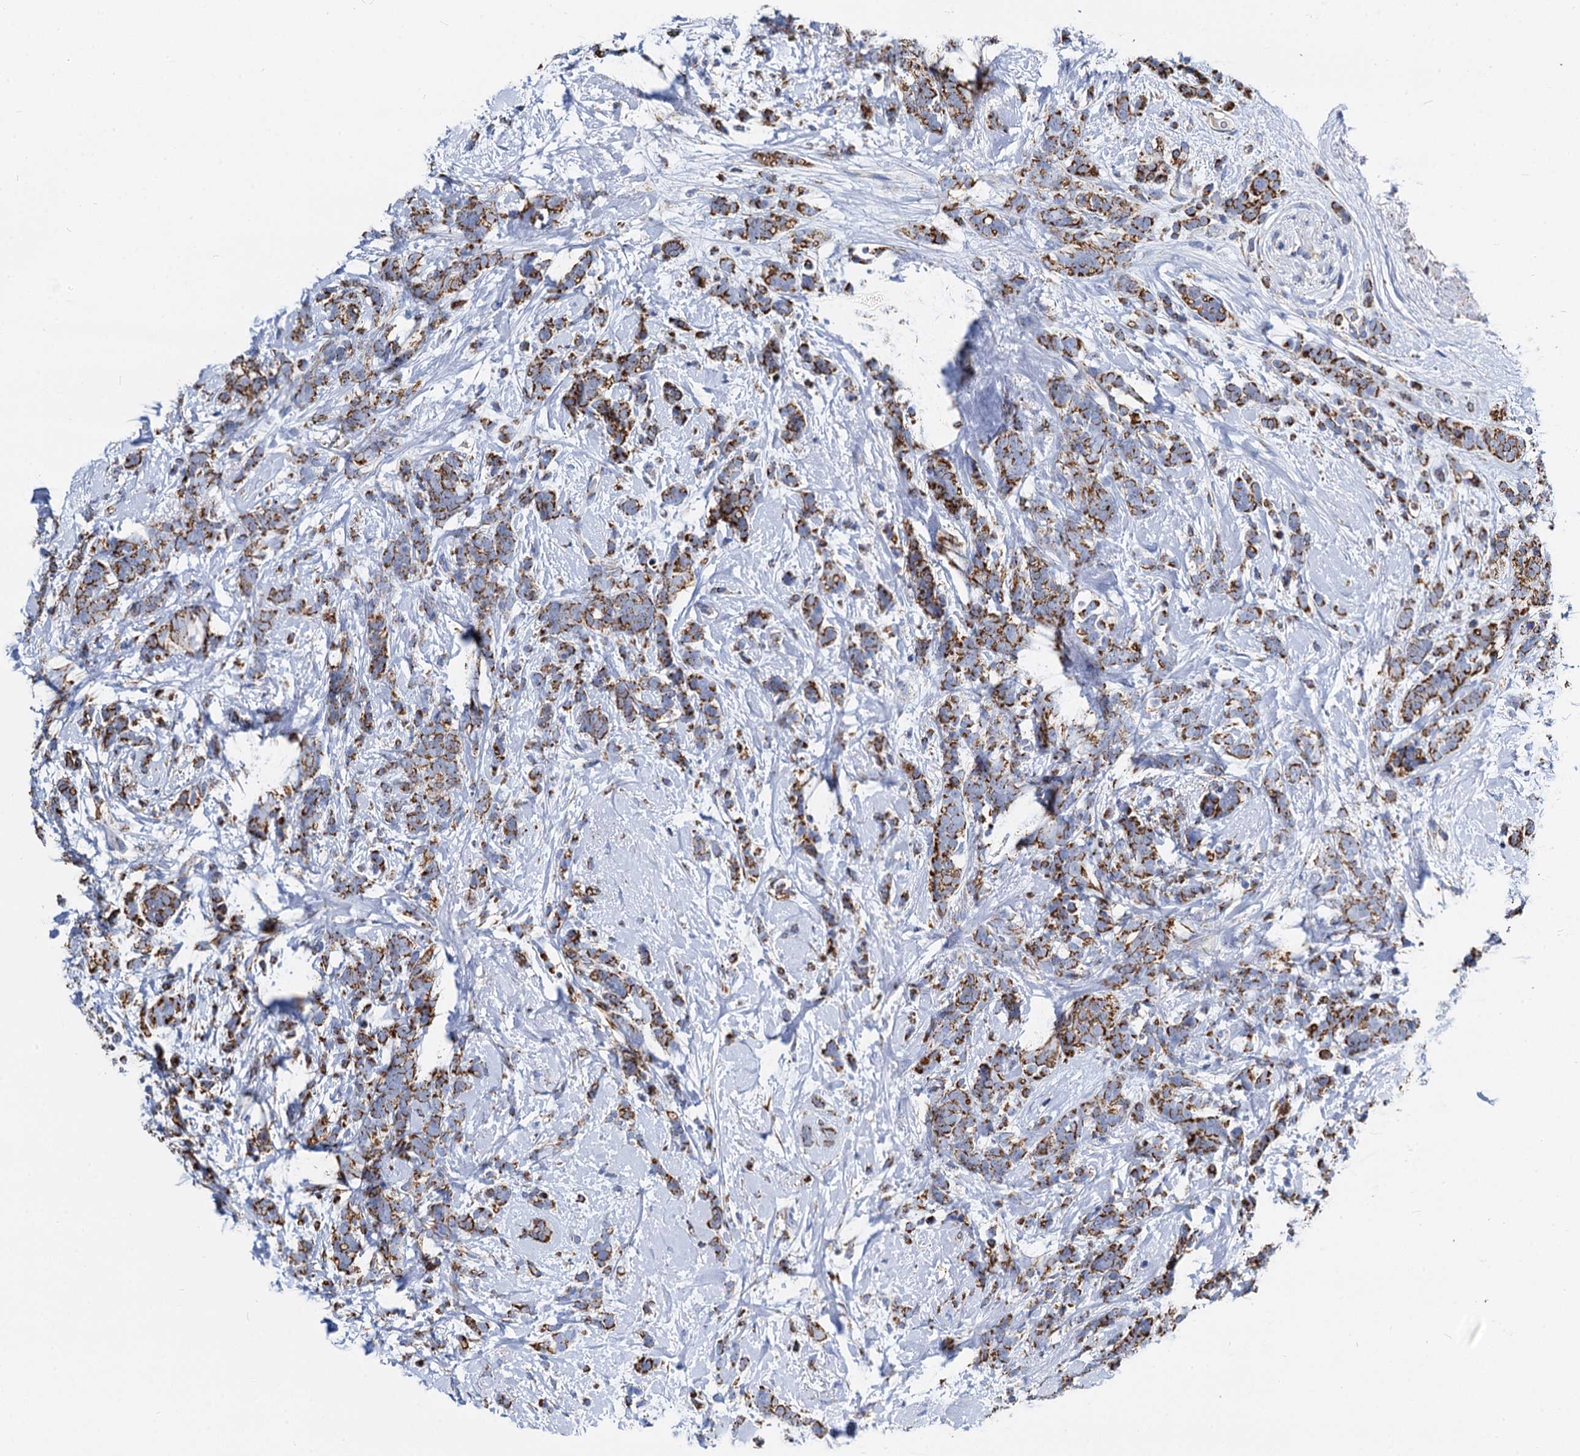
{"staining": {"intensity": "strong", "quantity": ">75%", "location": "cytoplasmic/membranous"}, "tissue": "breast cancer", "cell_type": "Tumor cells", "image_type": "cancer", "snomed": [{"axis": "morphology", "description": "Lobular carcinoma"}, {"axis": "topography", "description": "Breast"}], "caption": "There is high levels of strong cytoplasmic/membranous staining in tumor cells of lobular carcinoma (breast), as demonstrated by immunohistochemical staining (brown color).", "gene": "TIMM10", "patient": {"sex": "female", "age": 58}}